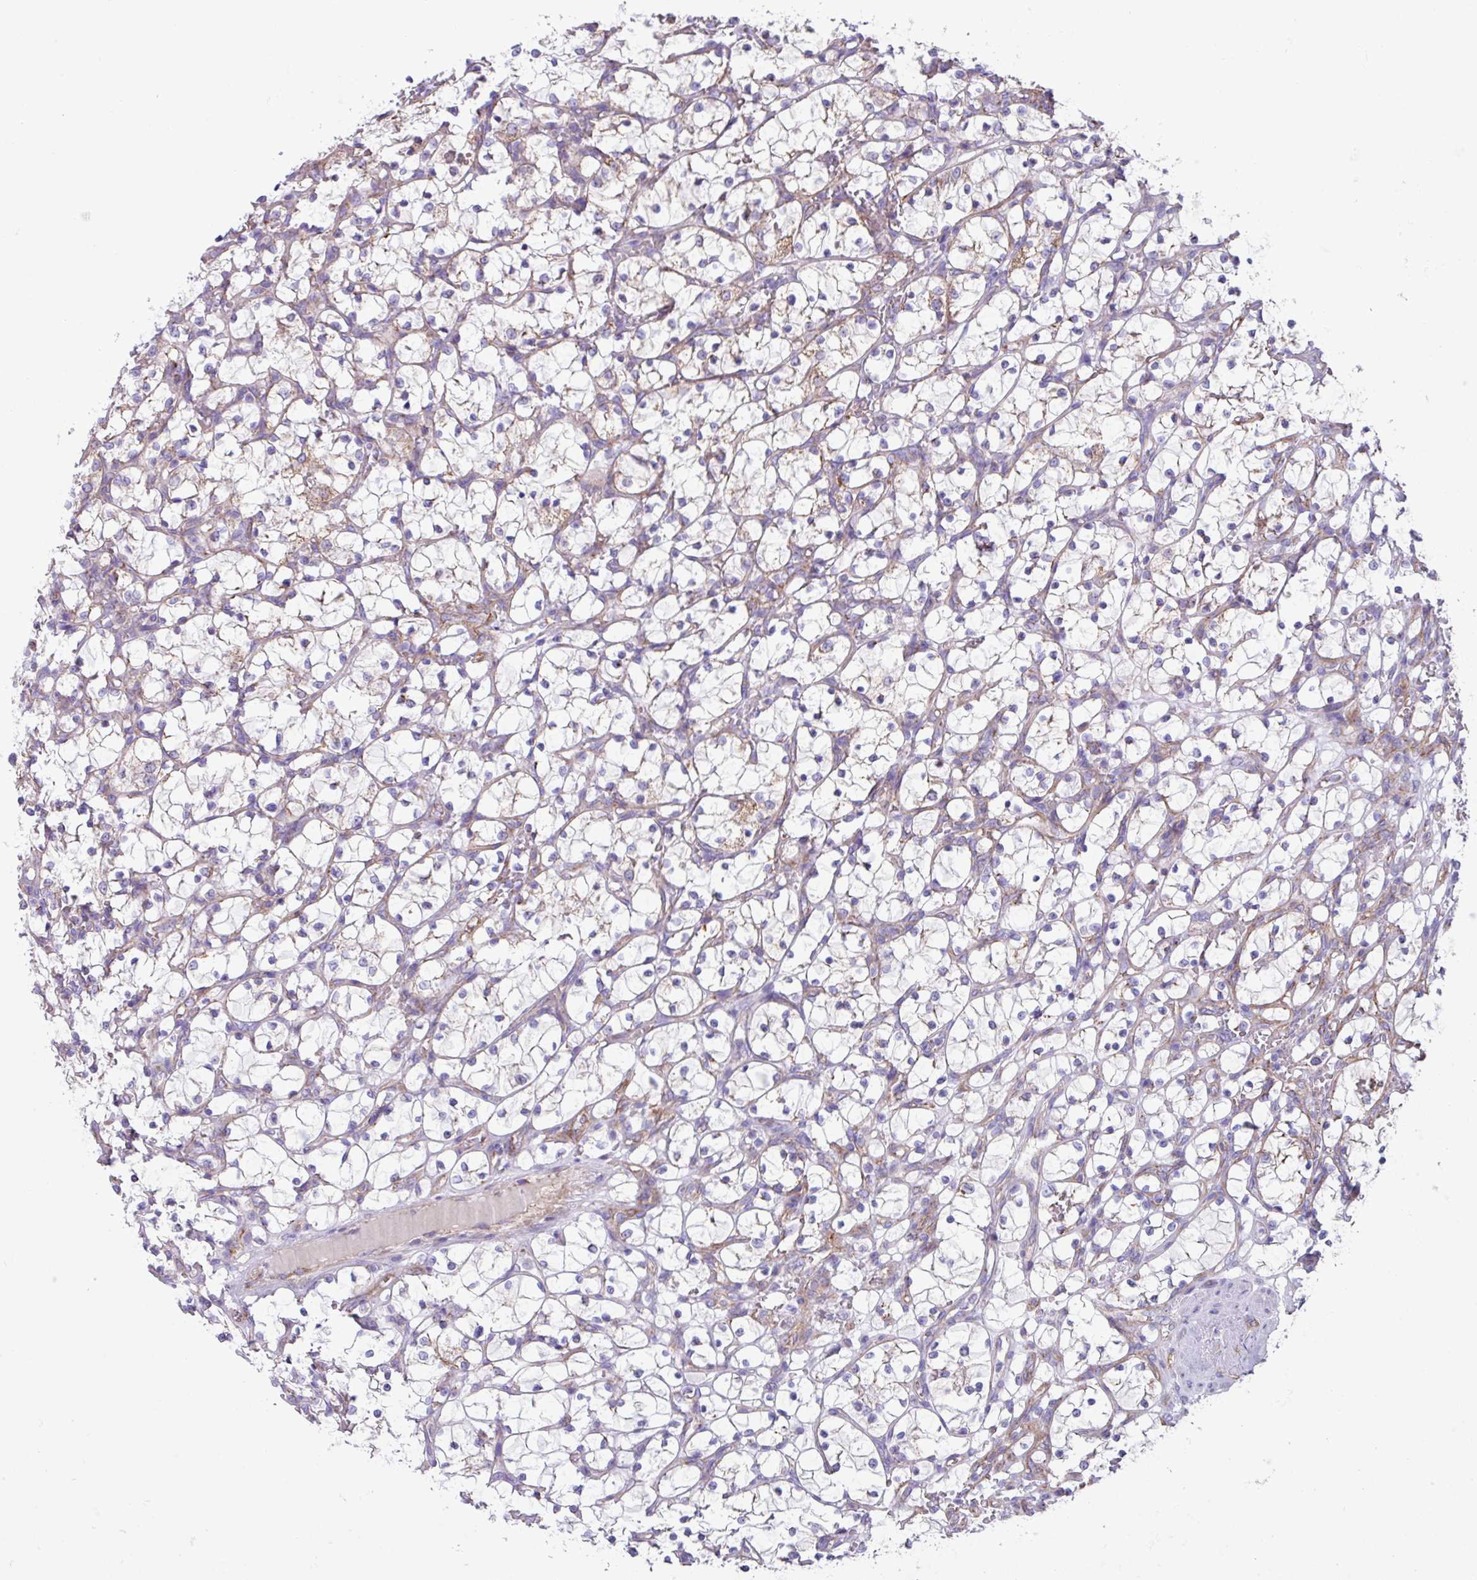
{"staining": {"intensity": "negative", "quantity": "none", "location": "none"}, "tissue": "renal cancer", "cell_type": "Tumor cells", "image_type": "cancer", "snomed": [{"axis": "morphology", "description": "Adenocarcinoma, NOS"}, {"axis": "topography", "description": "Kidney"}], "caption": "Tumor cells show no significant protein positivity in renal cancer (adenocarcinoma).", "gene": "OTULIN", "patient": {"sex": "female", "age": 69}}